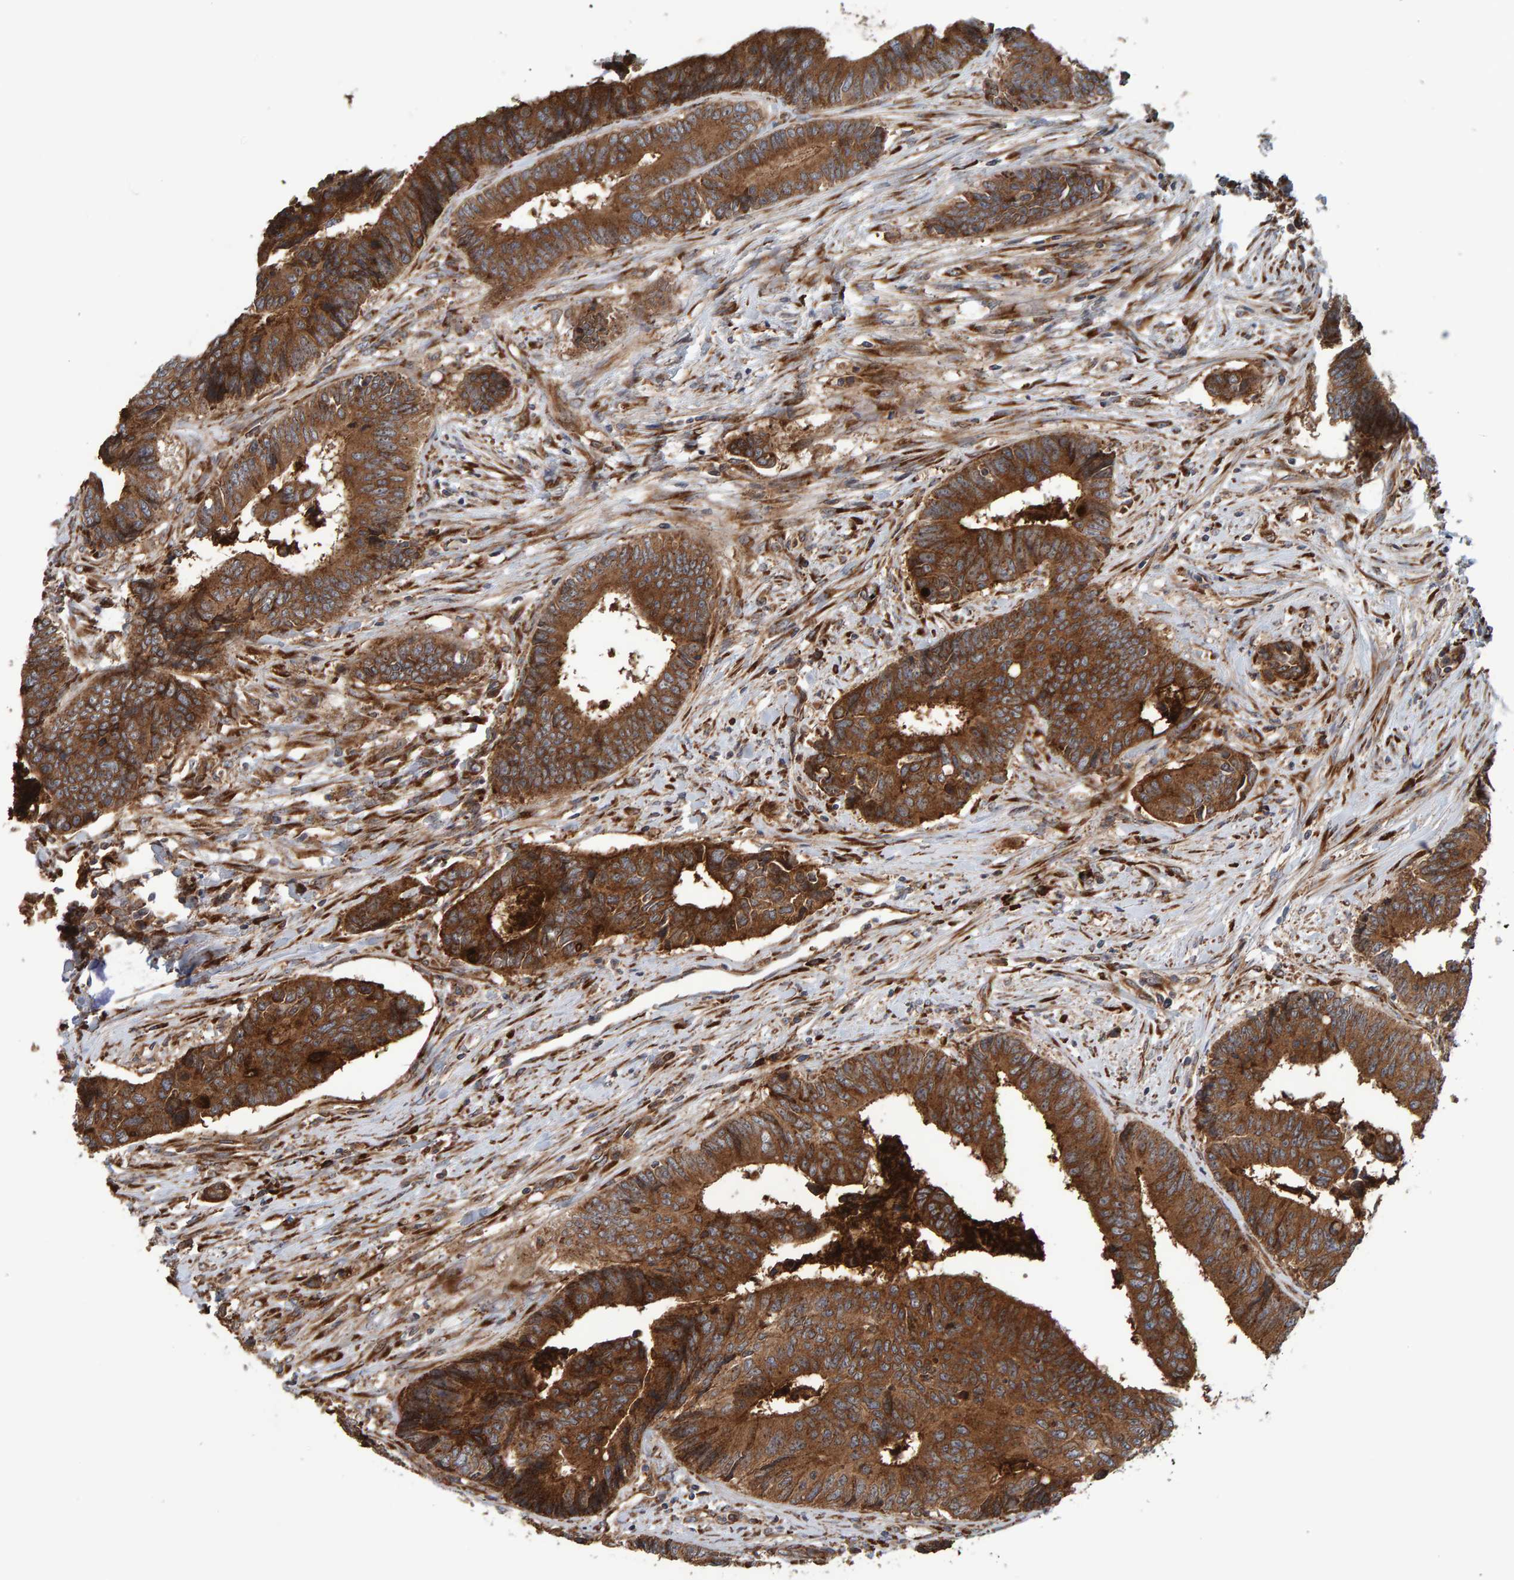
{"staining": {"intensity": "strong", "quantity": ">75%", "location": "cytoplasmic/membranous"}, "tissue": "colorectal cancer", "cell_type": "Tumor cells", "image_type": "cancer", "snomed": [{"axis": "morphology", "description": "Adenocarcinoma, NOS"}, {"axis": "topography", "description": "Rectum"}], "caption": "Human colorectal adenocarcinoma stained with a protein marker reveals strong staining in tumor cells.", "gene": "BAIAP2", "patient": {"sex": "male", "age": 84}}